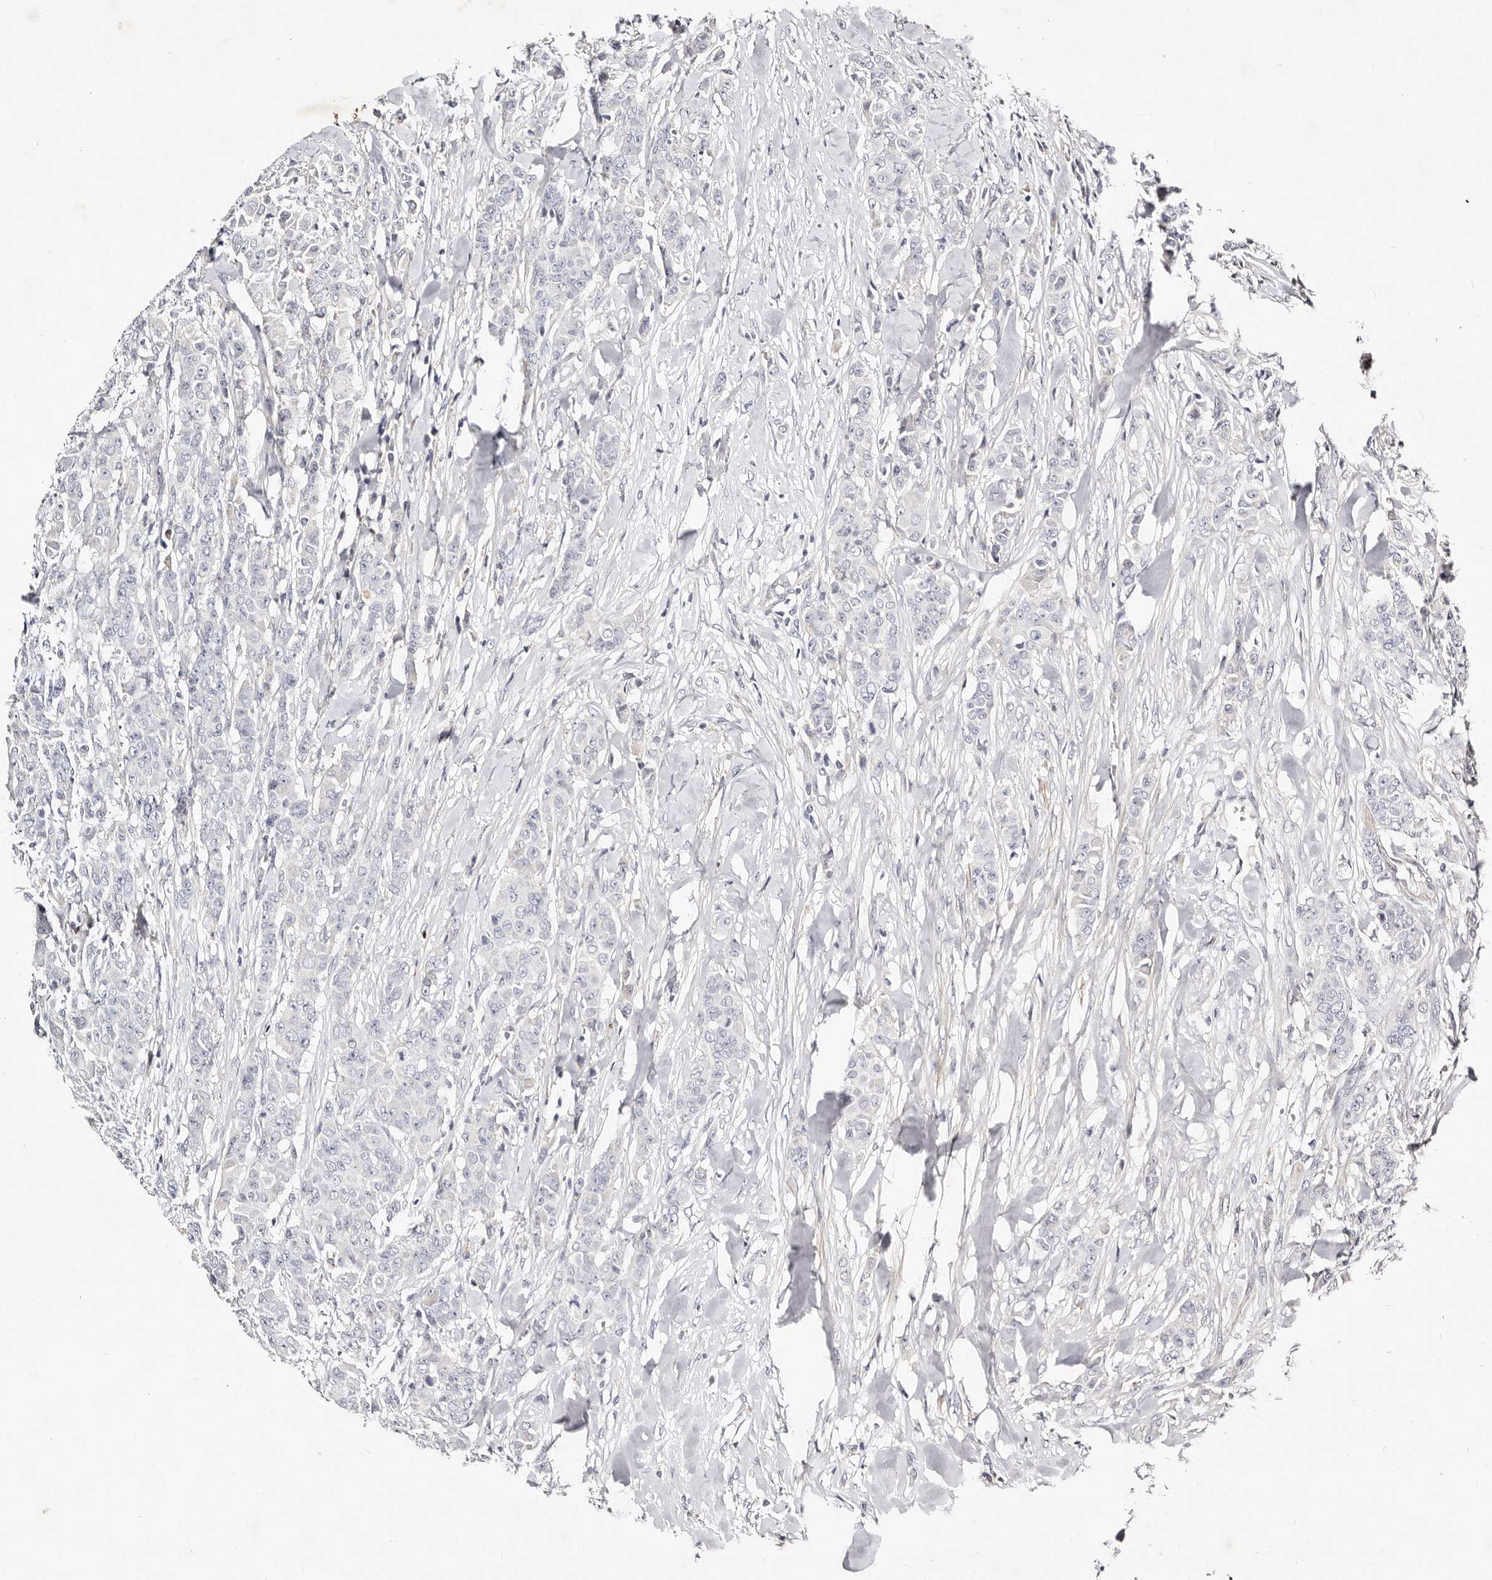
{"staining": {"intensity": "negative", "quantity": "none", "location": "none"}, "tissue": "breast cancer", "cell_type": "Tumor cells", "image_type": "cancer", "snomed": [{"axis": "morphology", "description": "Duct carcinoma"}, {"axis": "topography", "description": "Breast"}], "caption": "Tumor cells are negative for brown protein staining in breast intraductal carcinoma. Brightfield microscopy of immunohistochemistry (IHC) stained with DAB (3,3'-diaminobenzidine) (brown) and hematoxylin (blue), captured at high magnification.", "gene": "MRPS33", "patient": {"sex": "female", "age": 40}}